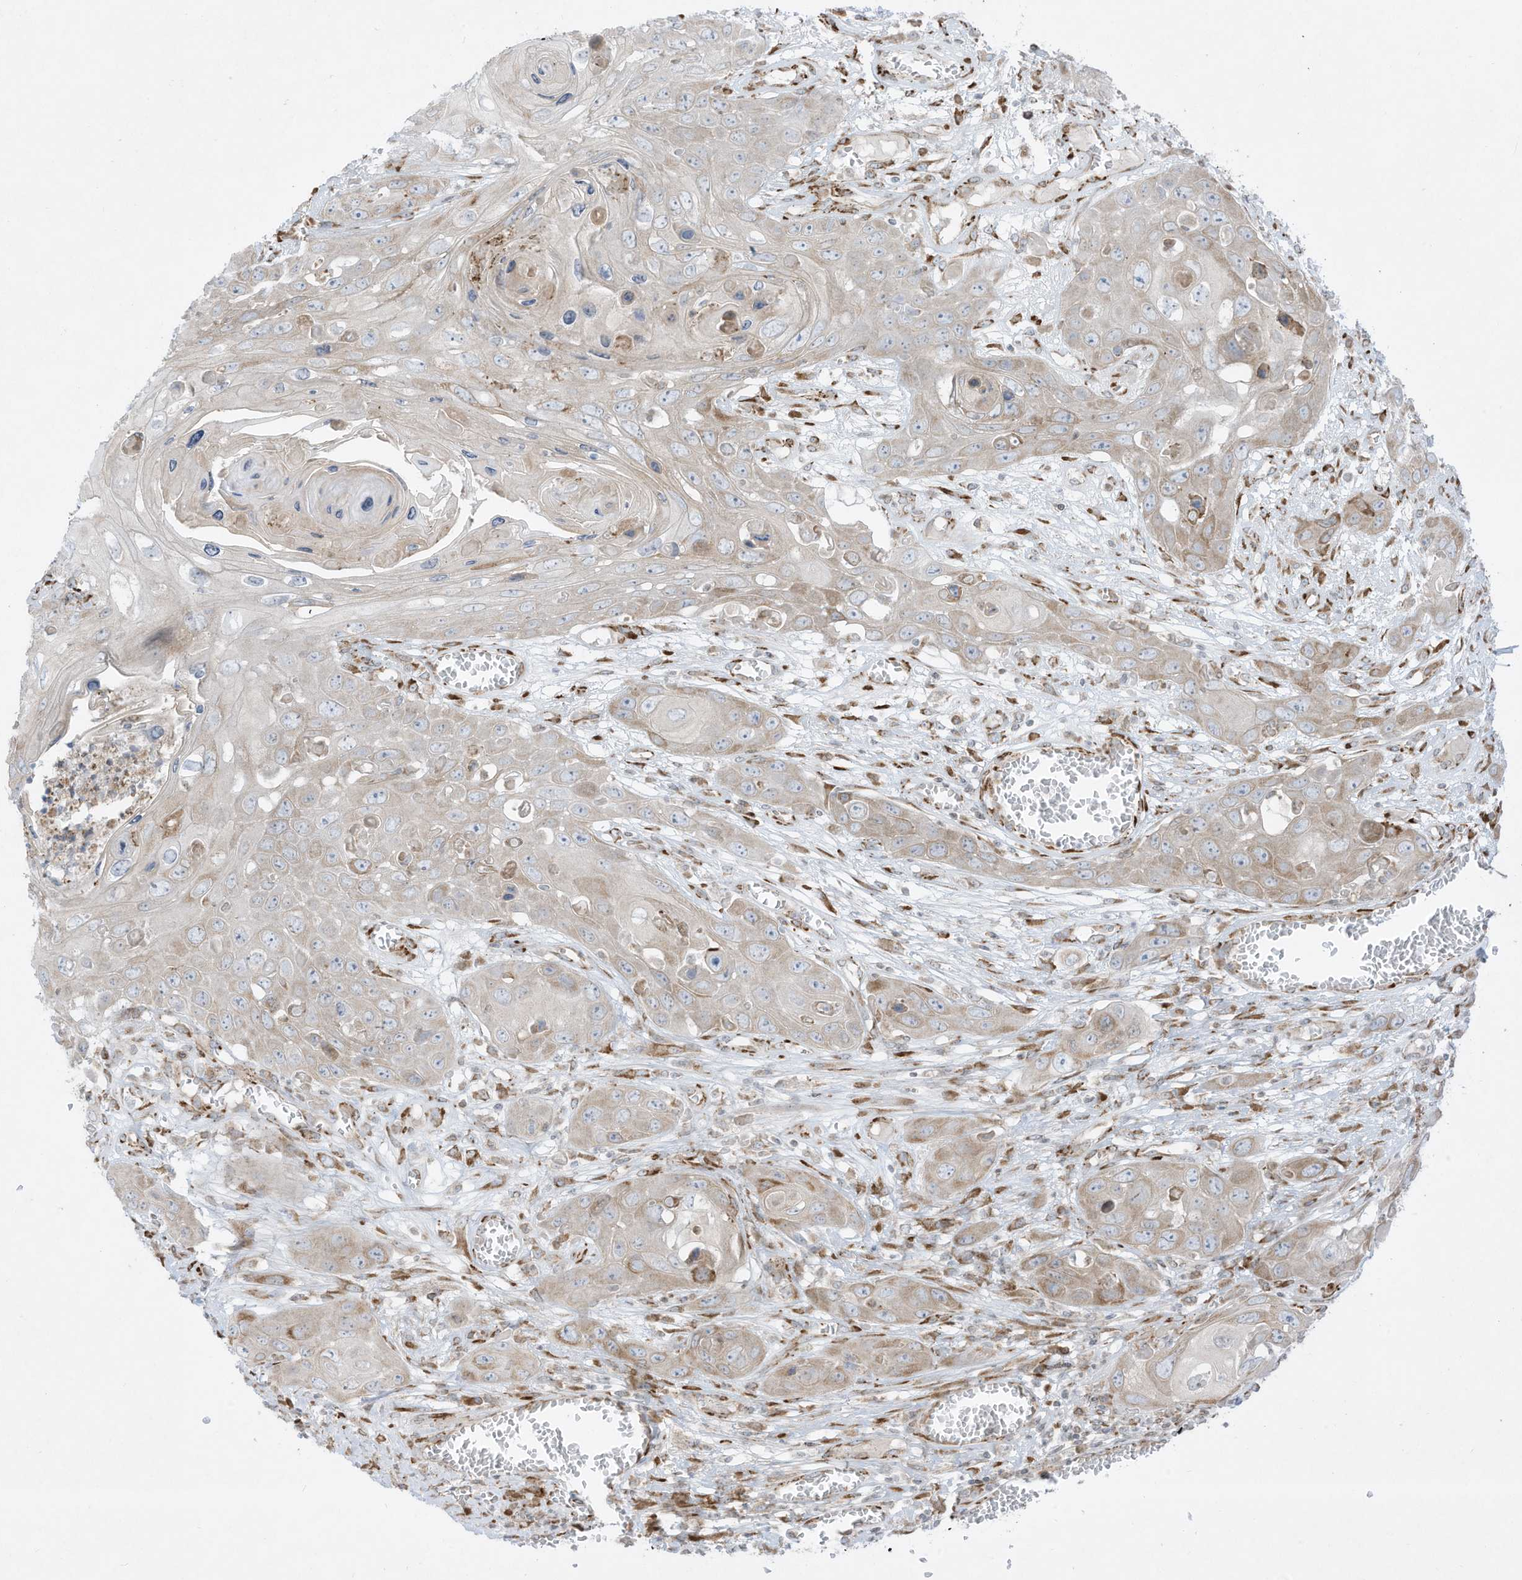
{"staining": {"intensity": "weak", "quantity": "<25%", "location": "cytoplasmic/membranous"}, "tissue": "skin cancer", "cell_type": "Tumor cells", "image_type": "cancer", "snomed": [{"axis": "morphology", "description": "Squamous cell carcinoma, NOS"}, {"axis": "topography", "description": "Skin"}], "caption": "Human skin squamous cell carcinoma stained for a protein using immunohistochemistry reveals no expression in tumor cells.", "gene": "PTK6", "patient": {"sex": "male", "age": 55}}